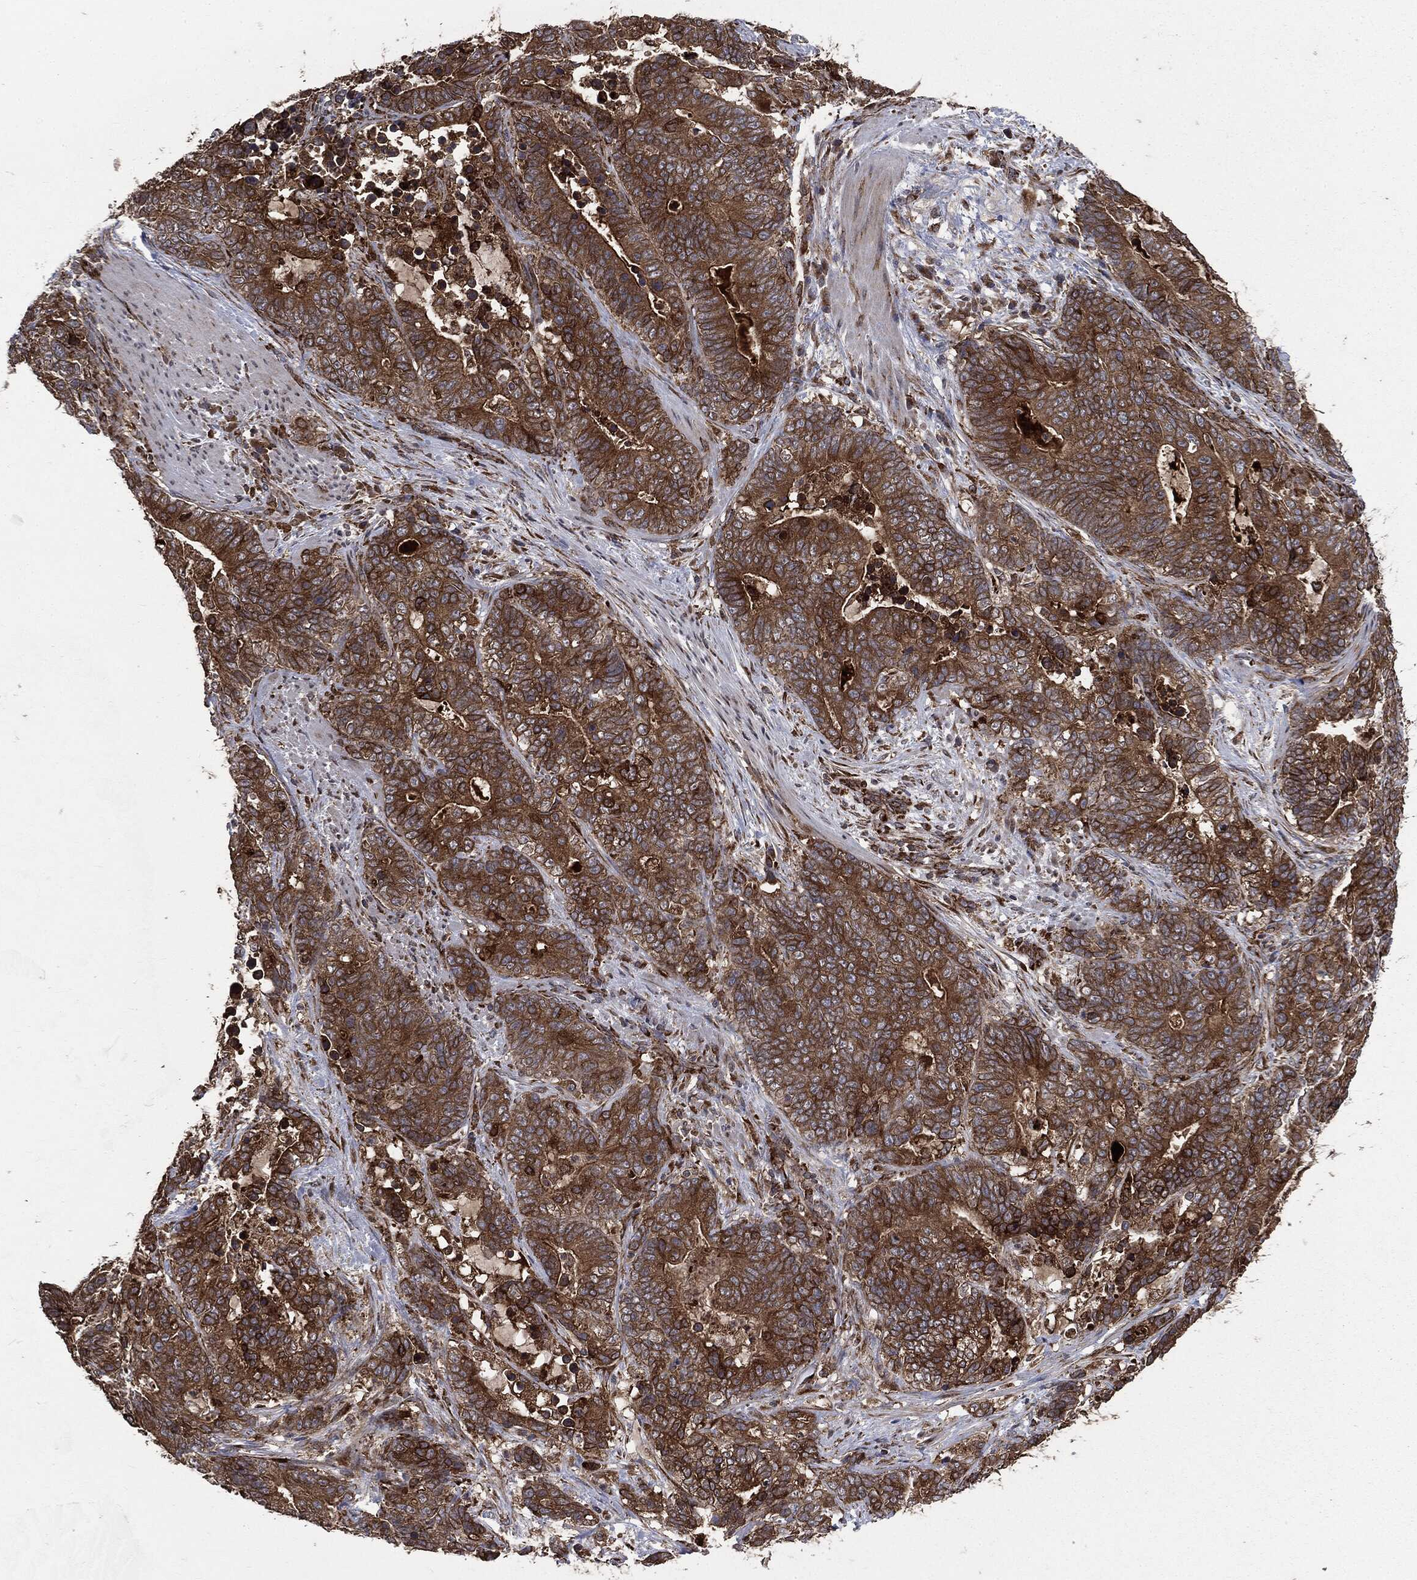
{"staining": {"intensity": "strong", "quantity": ">75%", "location": "cytoplasmic/membranous"}, "tissue": "stomach cancer", "cell_type": "Tumor cells", "image_type": "cancer", "snomed": [{"axis": "morphology", "description": "Normal tissue, NOS"}, {"axis": "morphology", "description": "Adenocarcinoma, NOS"}, {"axis": "topography", "description": "Stomach"}], "caption": "Immunohistochemical staining of human adenocarcinoma (stomach) displays high levels of strong cytoplasmic/membranous protein expression in about >75% of tumor cells.", "gene": "PLOD3", "patient": {"sex": "female", "age": 64}}